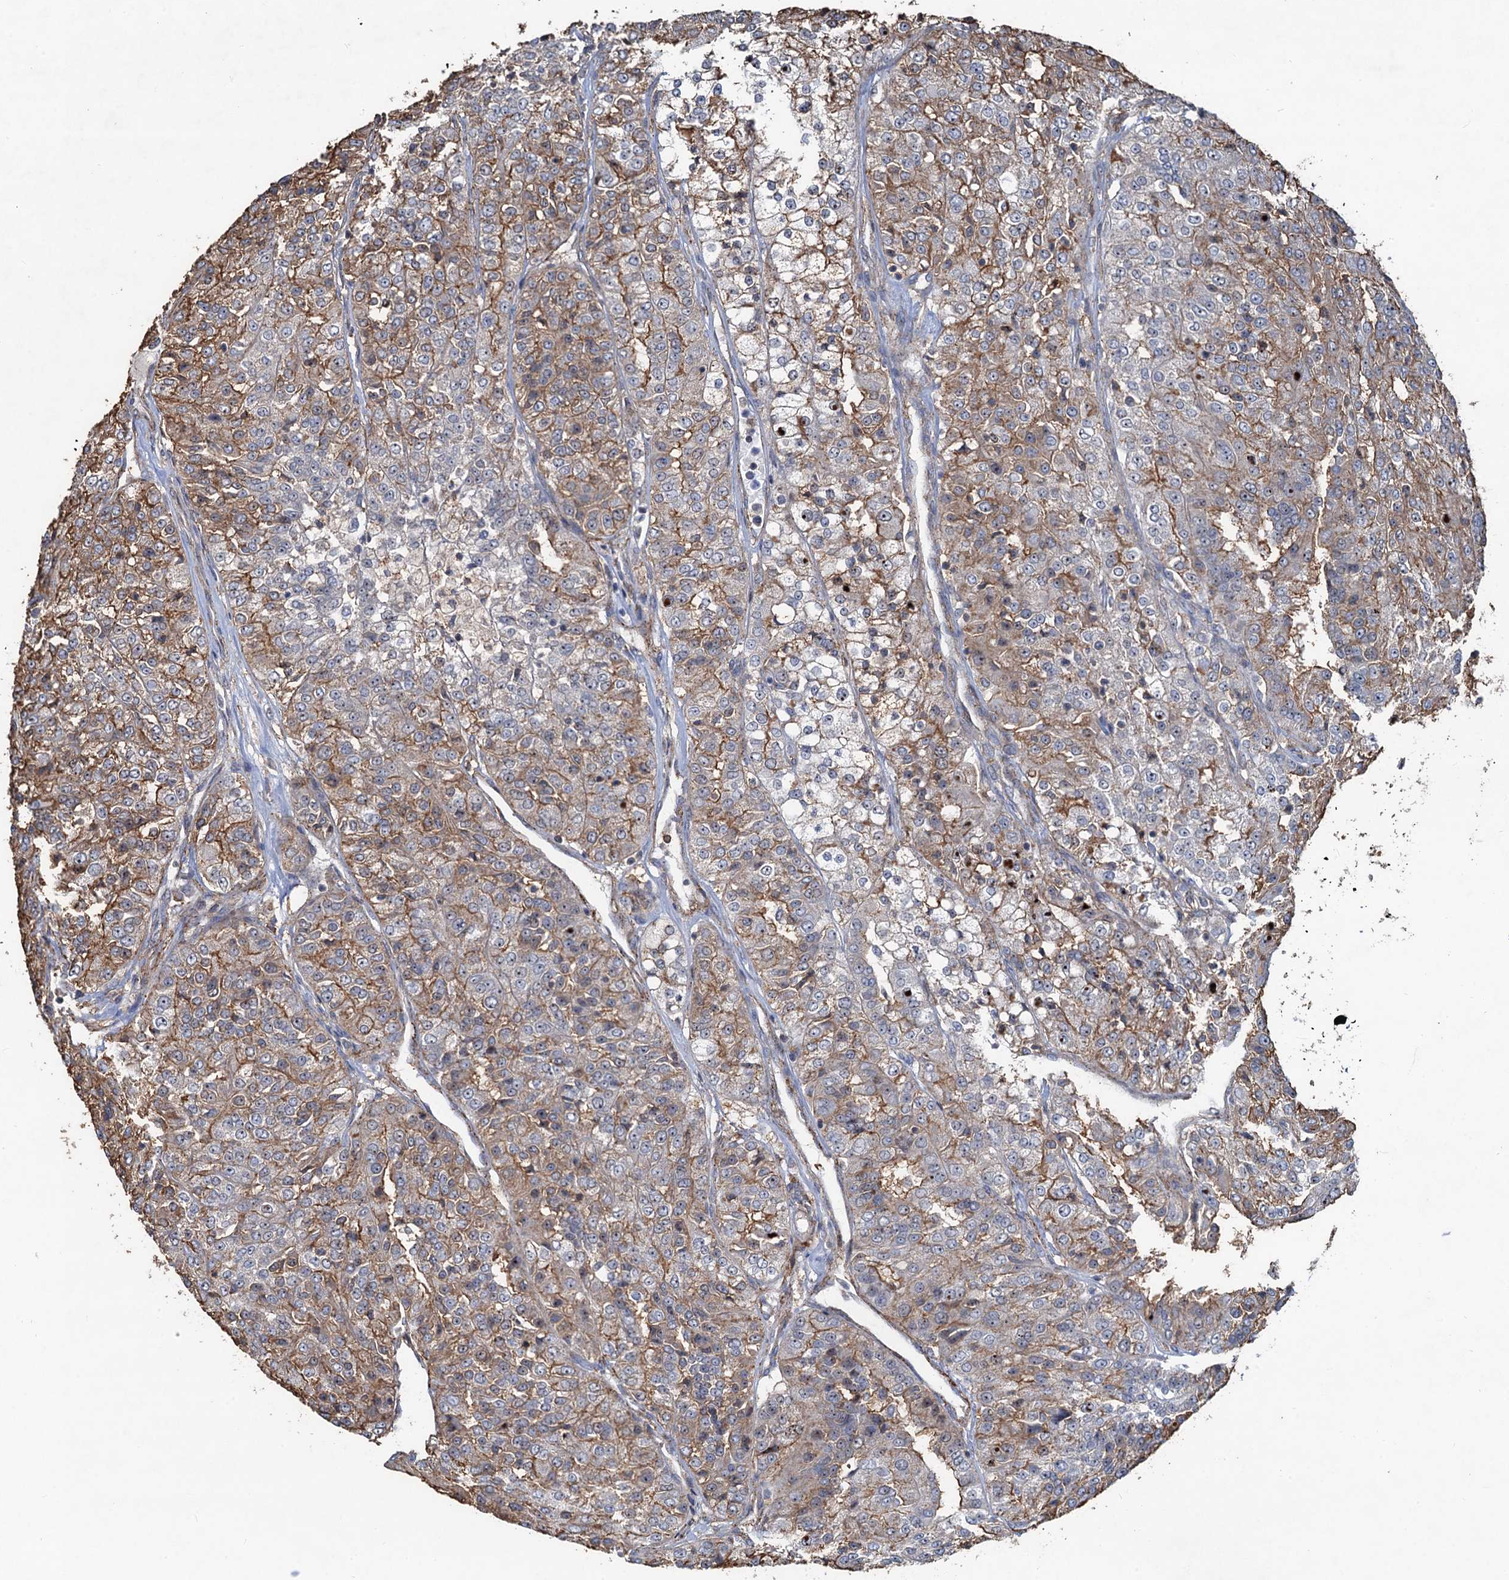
{"staining": {"intensity": "weak", "quantity": "<25%", "location": "cytoplasmic/membranous"}, "tissue": "renal cancer", "cell_type": "Tumor cells", "image_type": "cancer", "snomed": [{"axis": "morphology", "description": "Adenocarcinoma, NOS"}, {"axis": "topography", "description": "Kidney"}], "caption": "Histopathology image shows no protein positivity in tumor cells of renal adenocarcinoma tissue.", "gene": "TMA16", "patient": {"sex": "female", "age": 63}}